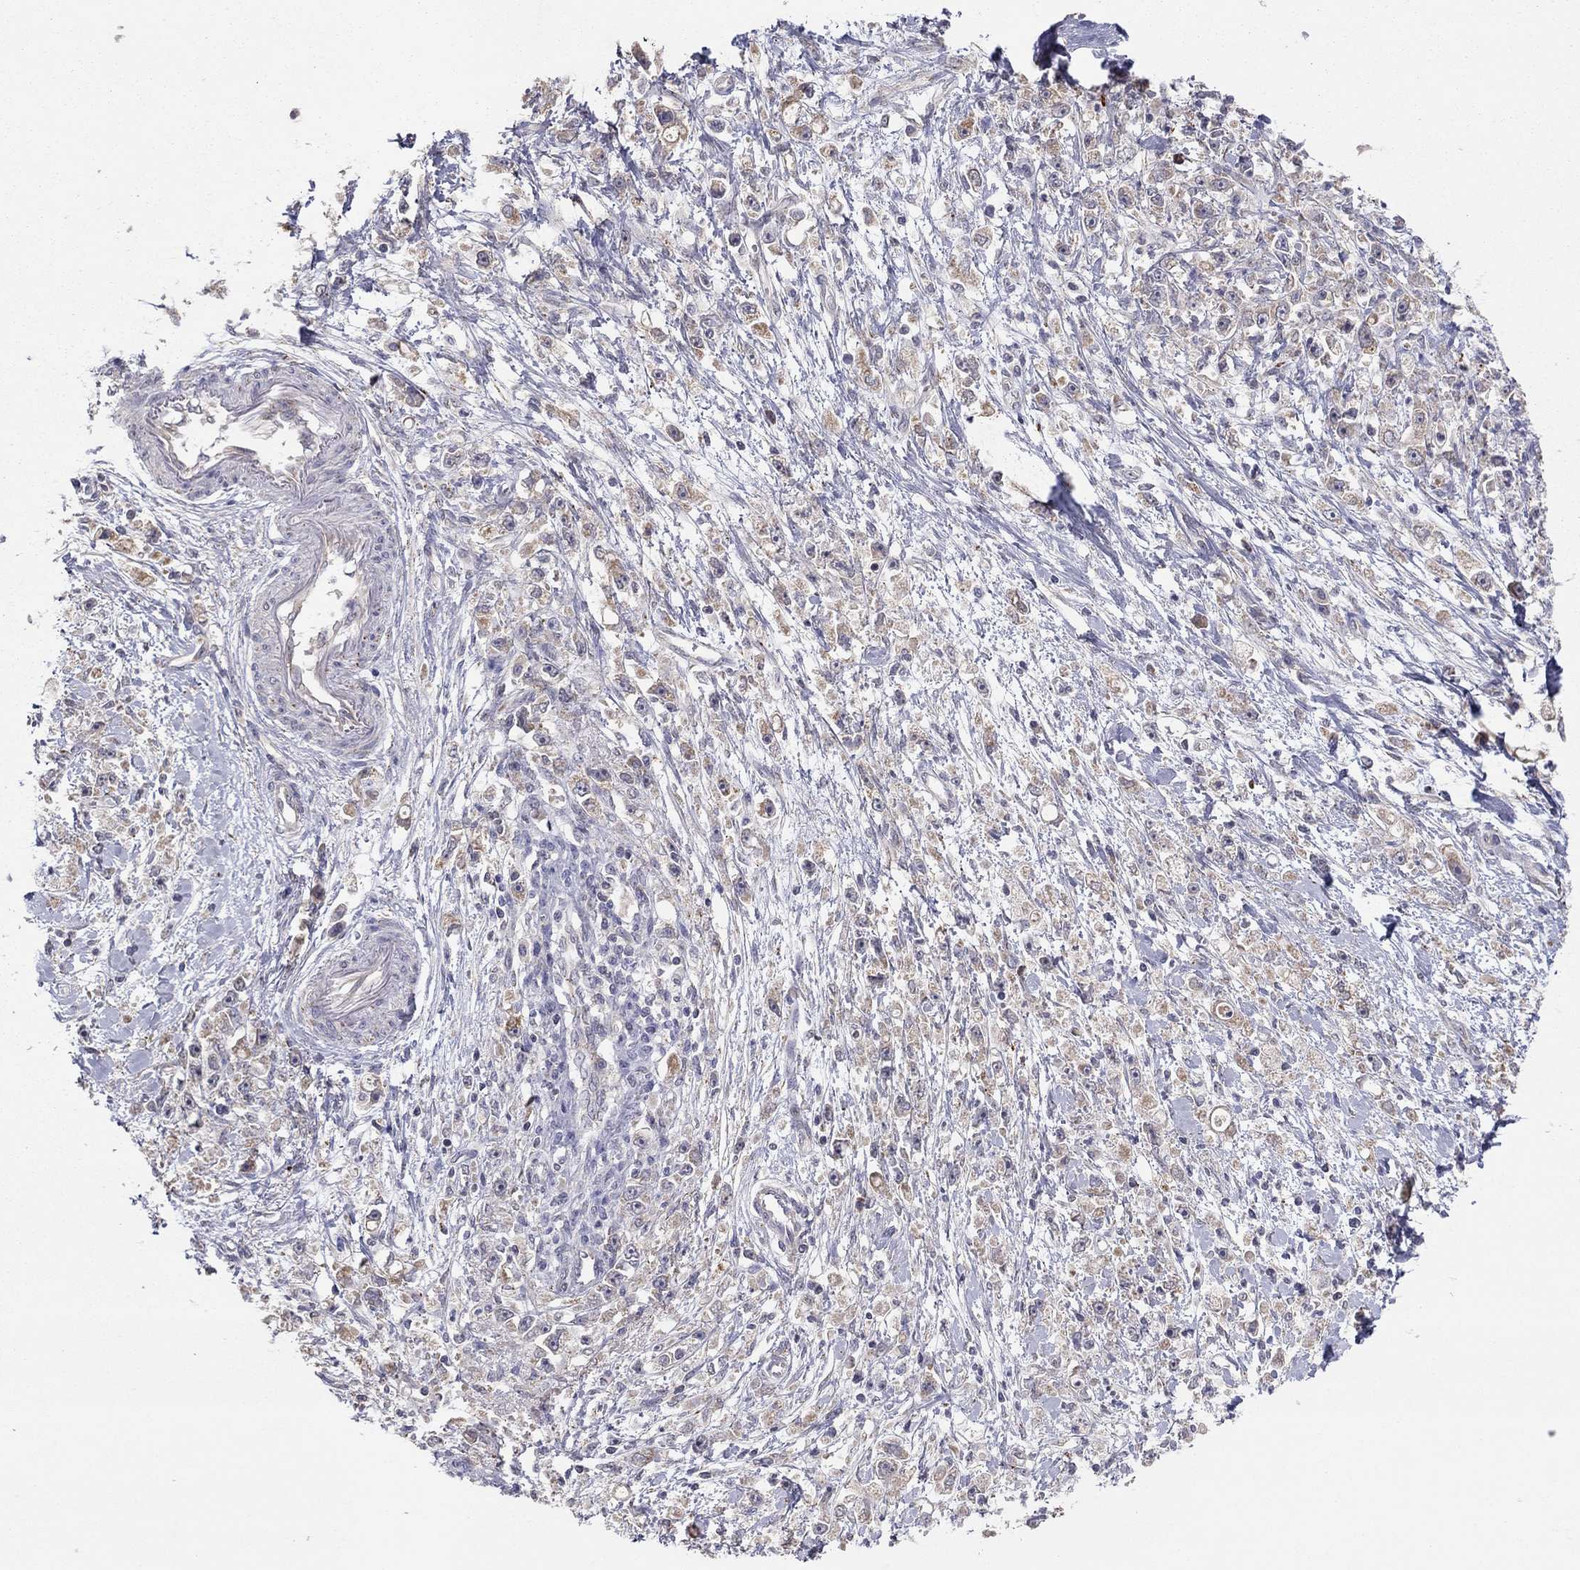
{"staining": {"intensity": "negative", "quantity": "none", "location": "none"}, "tissue": "stomach cancer", "cell_type": "Tumor cells", "image_type": "cancer", "snomed": [{"axis": "morphology", "description": "Adenocarcinoma, NOS"}, {"axis": "topography", "description": "Stomach"}], "caption": "A high-resolution histopathology image shows immunohistochemistry (IHC) staining of stomach cancer (adenocarcinoma), which displays no significant expression in tumor cells.", "gene": "CRACDL", "patient": {"sex": "female", "age": 59}}